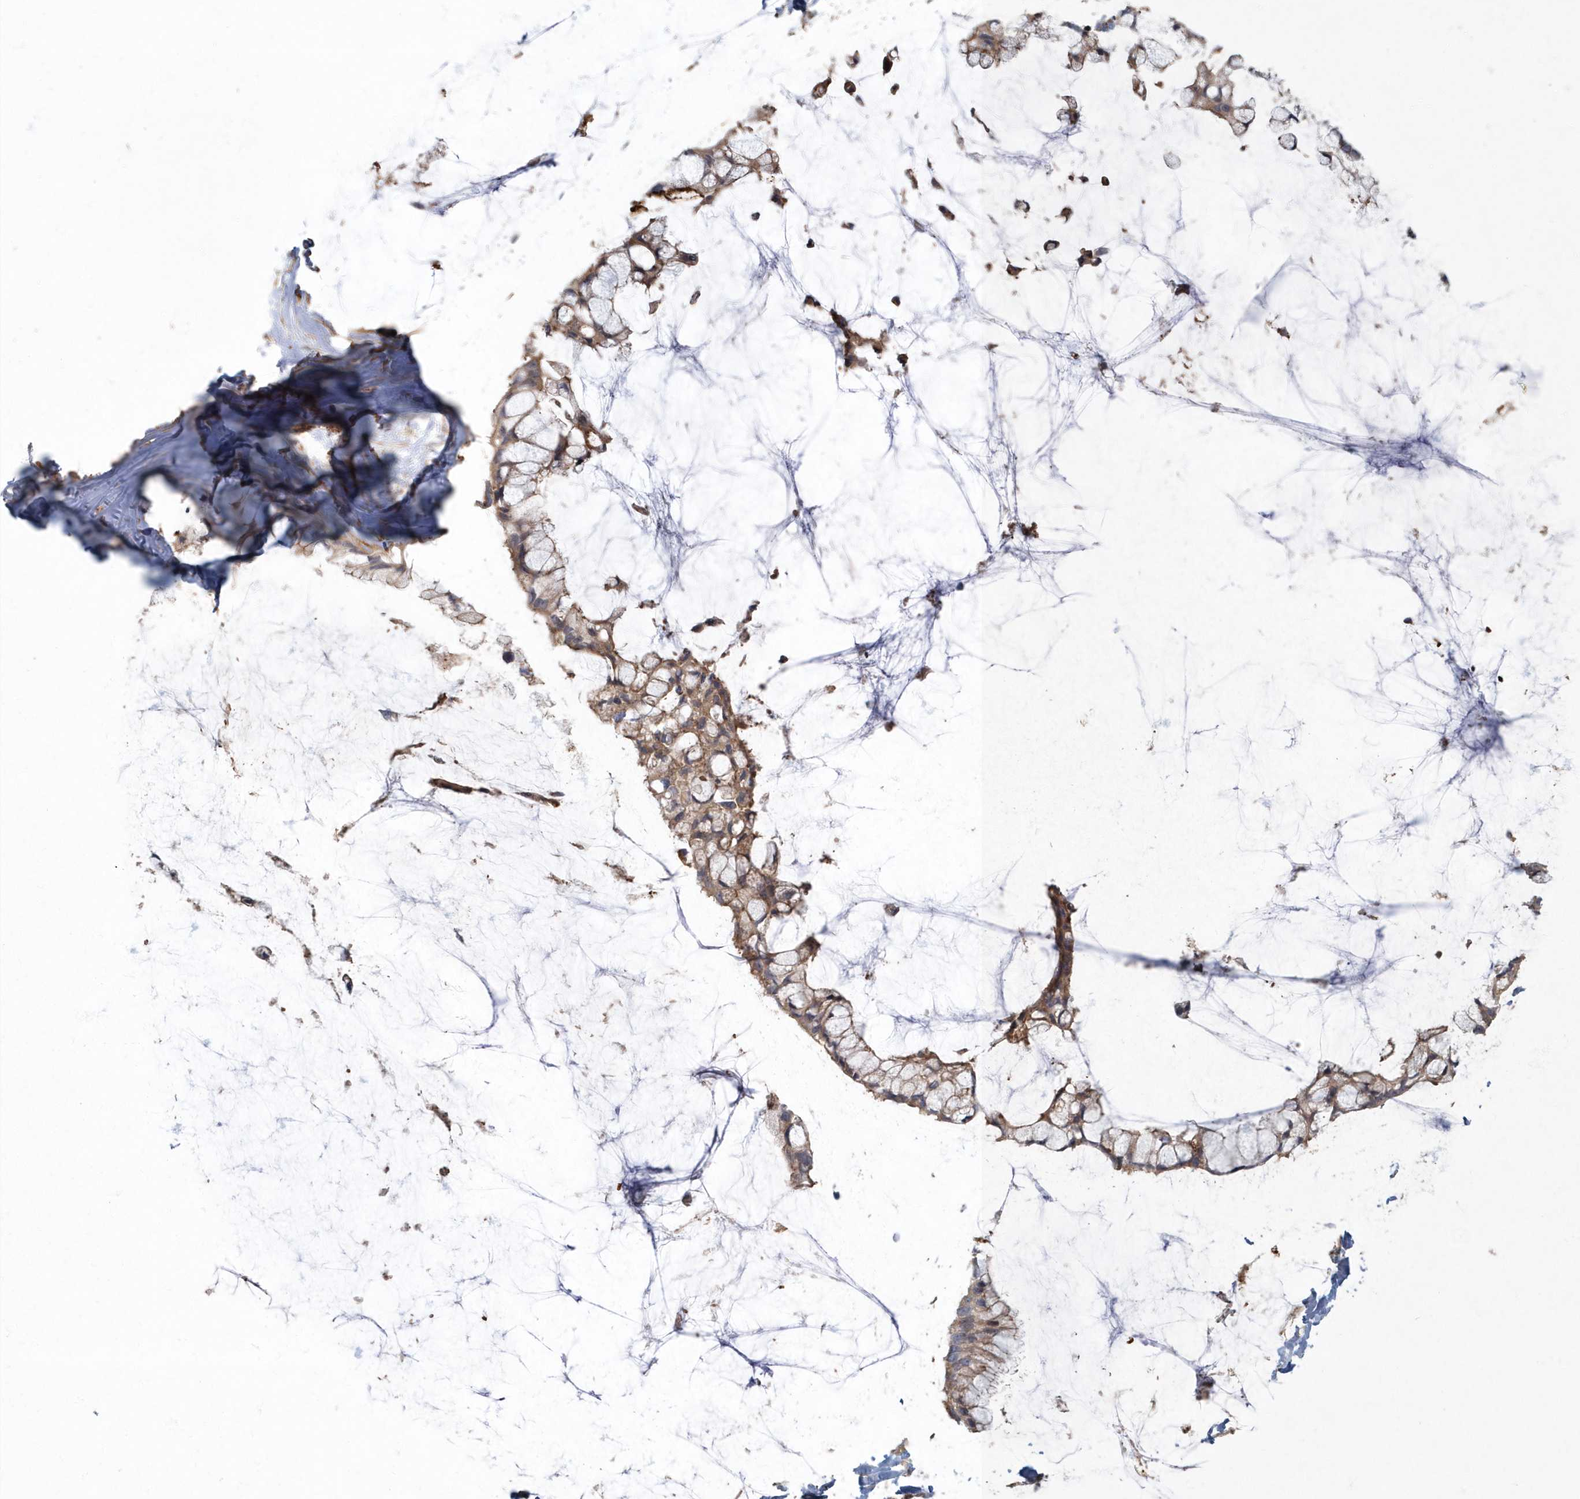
{"staining": {"intensity": "moderate", "quantity": ">75%", "location": "cytoplasmic/membranous"}, "tissue": "ovarian cancer", "cell_type": "Tumor cells", "image_type": "cancer", "snomed": [{"axis": "morphology", "description": "Cystadenocarcinoma, mucinous, NOS"}, {"axis": "topography", "description": "Ovary"}], "caption": "This is an image of immunohistochemistry (IHC) staining of ovarian cancer, which shows moderate staining in the cytoplasmic/membranous of tumor cells.", "gene": "ARHGEF38", "patient": {"sex": "female", "age": 39}}